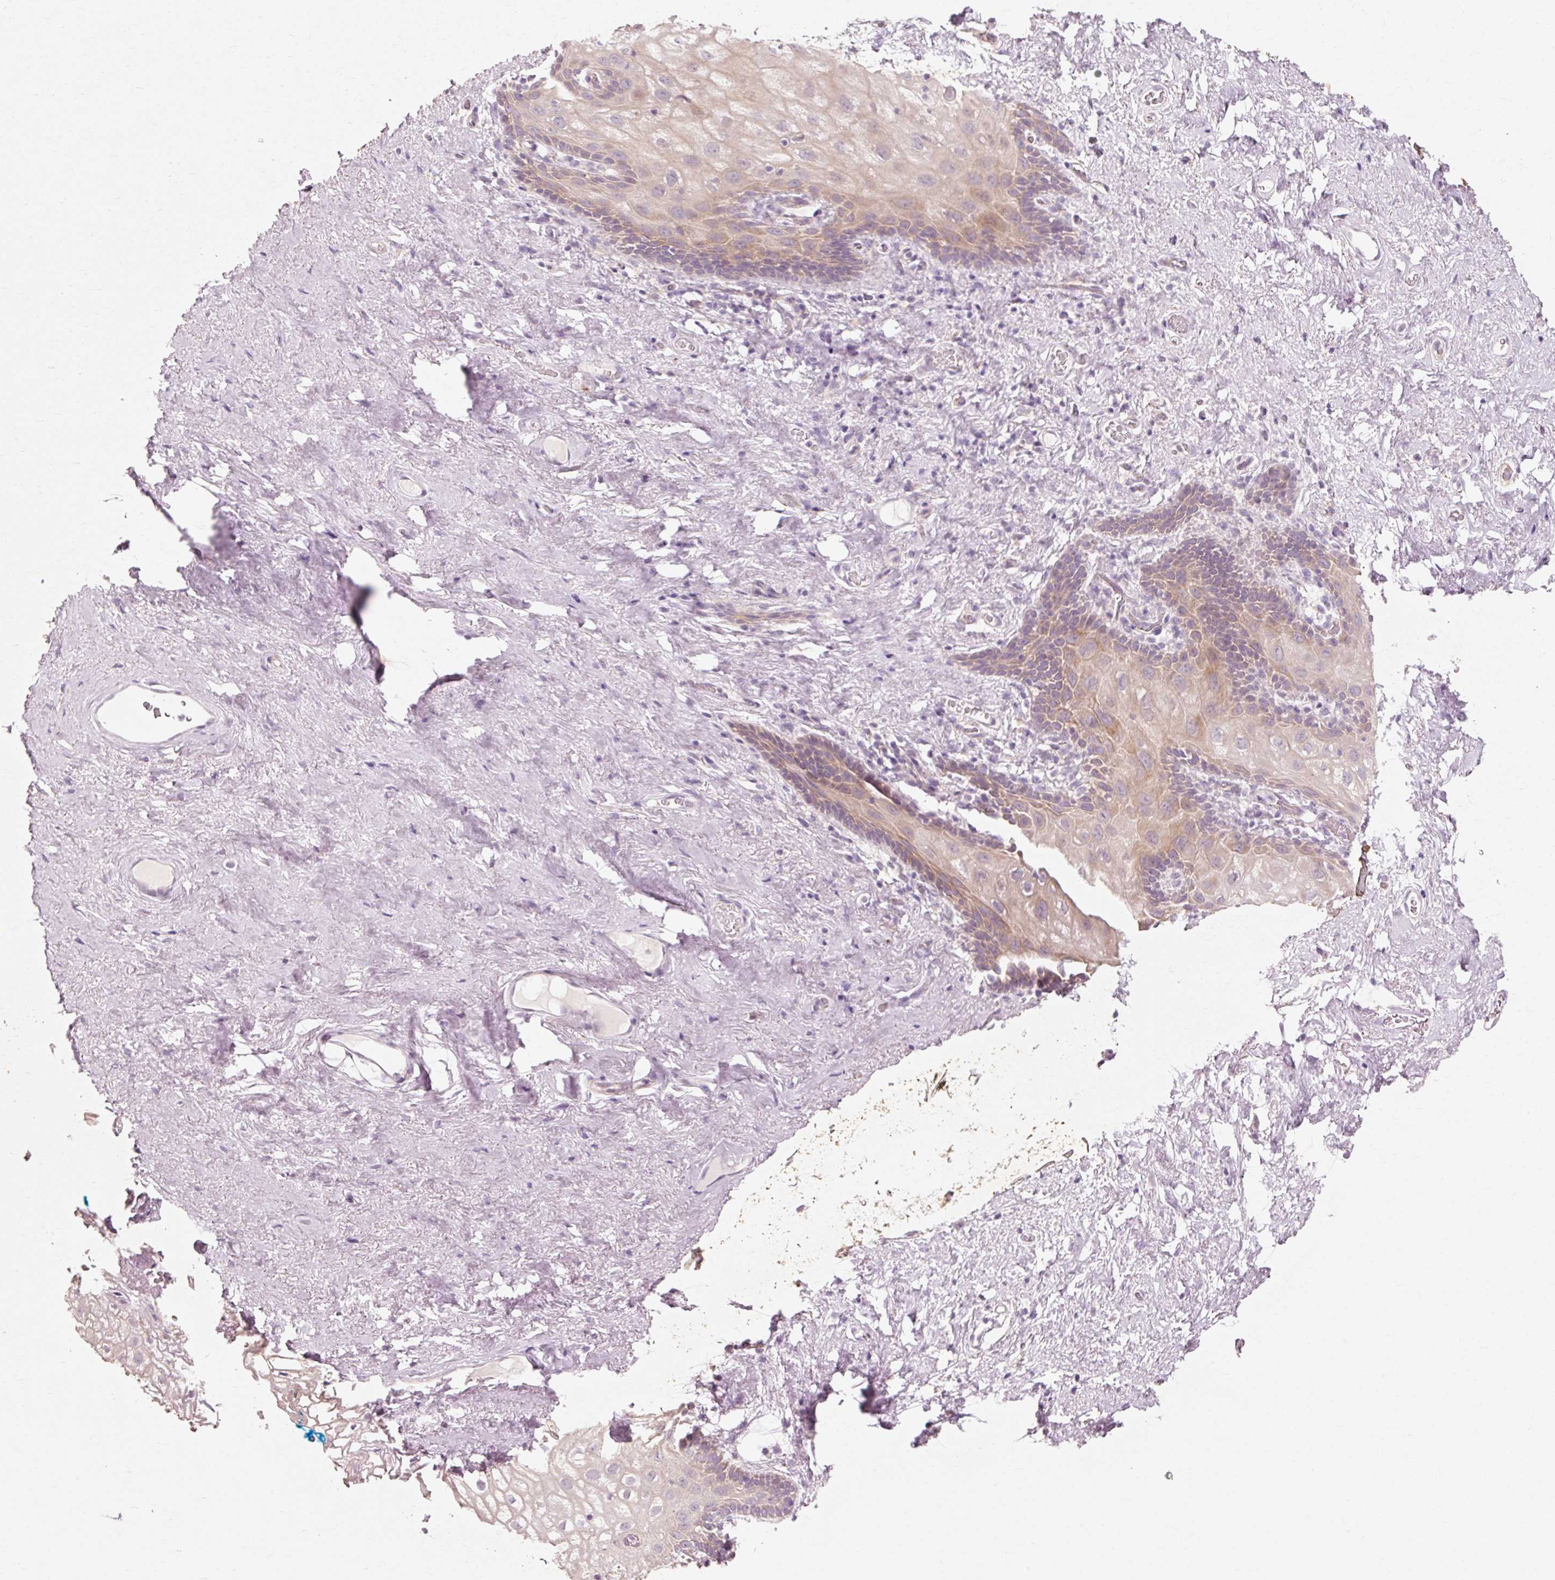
{"staining": {"intensity": "weak", "quantity": "<25%", "location": "cytoplasmic/membranous"}, "tissue": "vagina", "cell_type": "Squamous epithelial cells", "image_type": "normal", "snomed": [{"axis": "morphology", "description": "Normal tissue, NOS"}, {"axis": "topography", "description": "Vagina"}, {"axis": "topography", "description": "Peripheral nerve tissue"}], "caption": "Immunohistochemistry photomicrograph of benign vagina: human vagina stained with DAB shows no significant protein expression in squamous epithelial cells.", "gene": "TRIM73", "patient": {"sex": "female", "age": 71}}